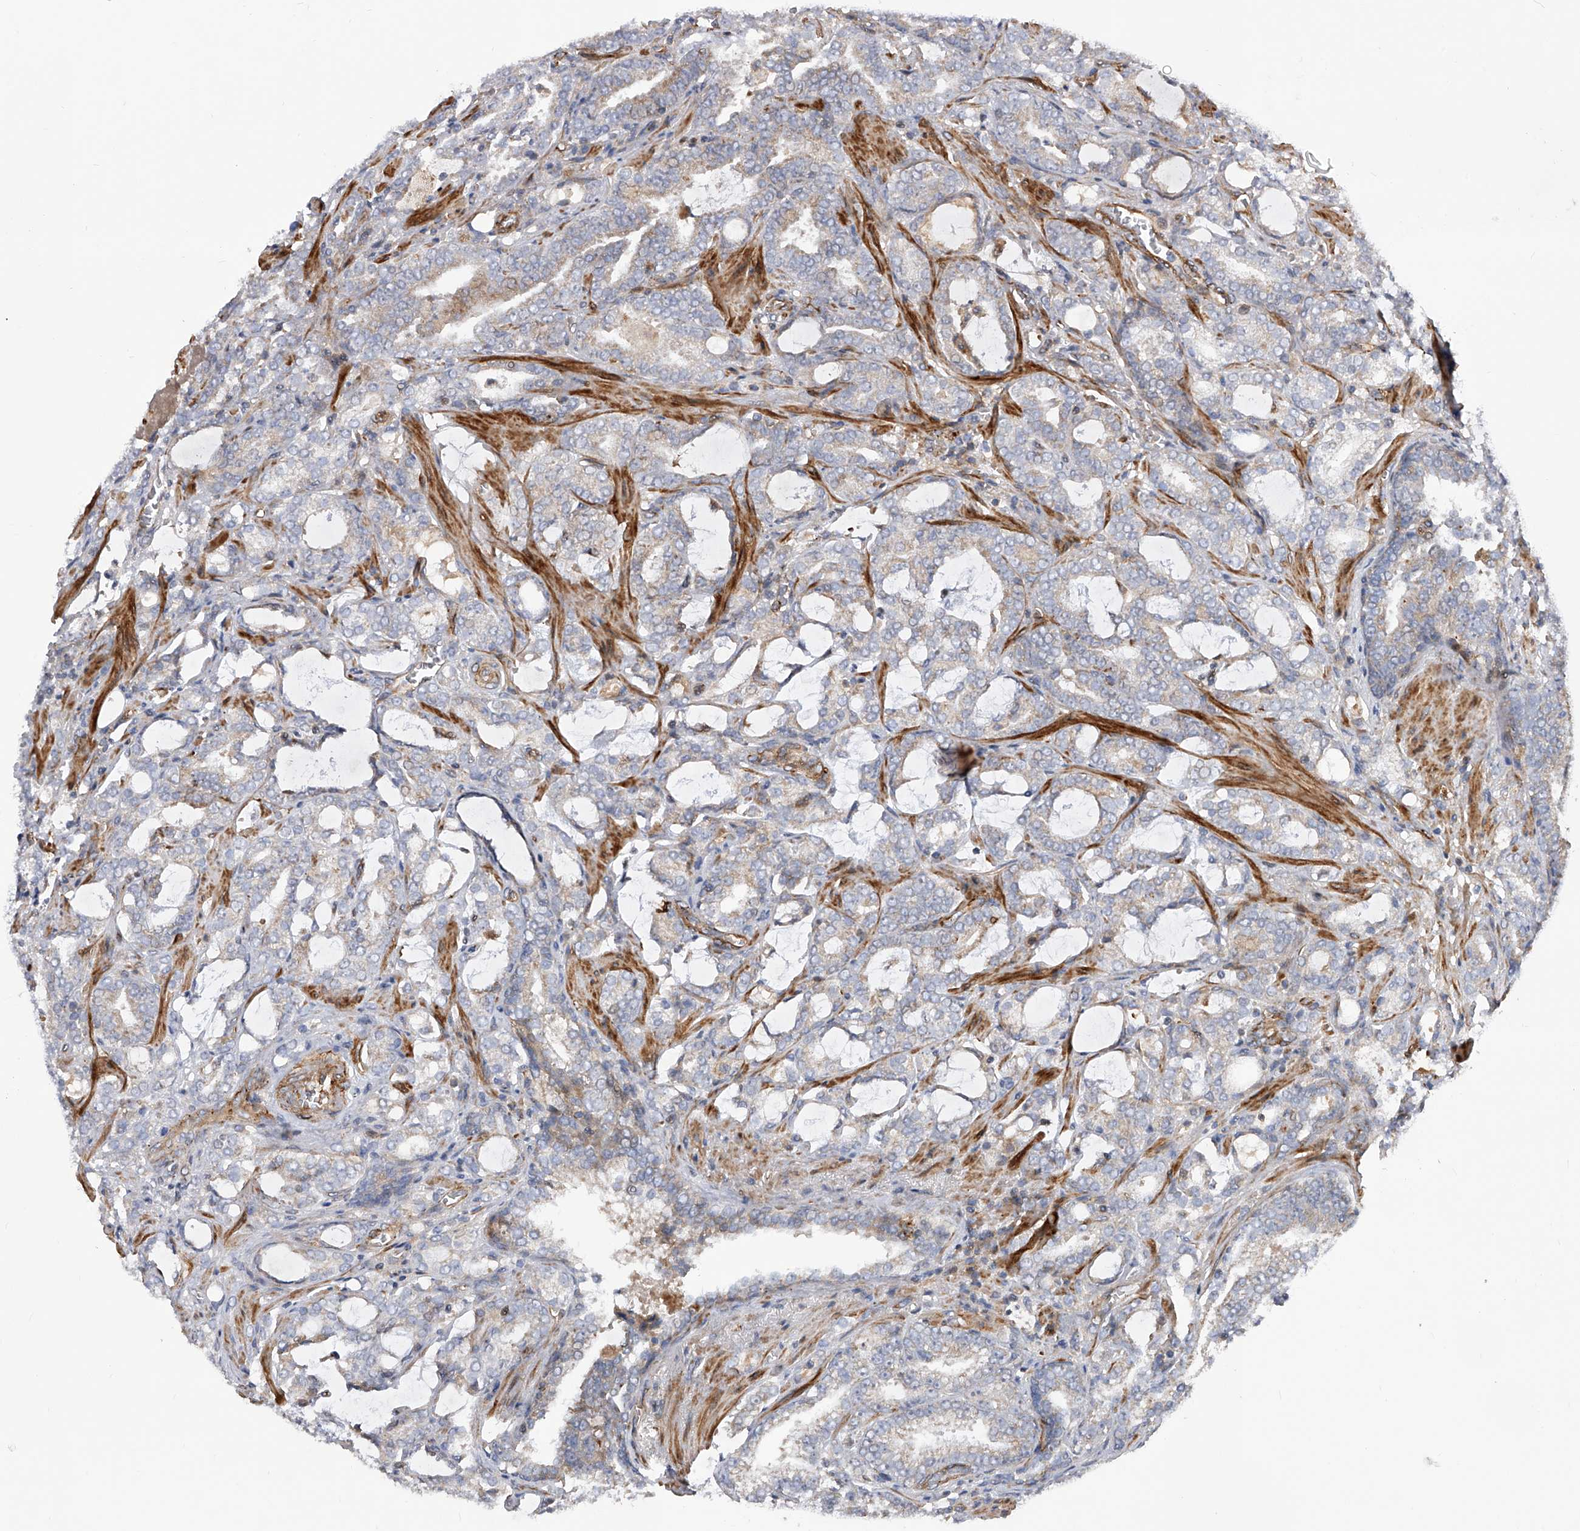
{"staining": {"intensity": "moderate", "quantity": "25%-75%", "location": "cytoplasmic/membranous"}, "tissue": "prostate cancer", "cell_type": "Tumor cells", "image_type": "cancer", "snomed": [{"axis": "morphology", "description": "Adenocarcinoma, High grade"}, {"axis": "topography", "description": "Prostate and seminal vesicle, NOS"}], "caption": "A histopathology image showing moderate cytoplasmic/membranous positivity in about 25%-75% of tumor cells in prostate adenocarcinoma (high-grade), as visualized by brown immunohistochemical staining.", "gene": "PDSS2", "patient": {"sex": "male", "age": 67}}